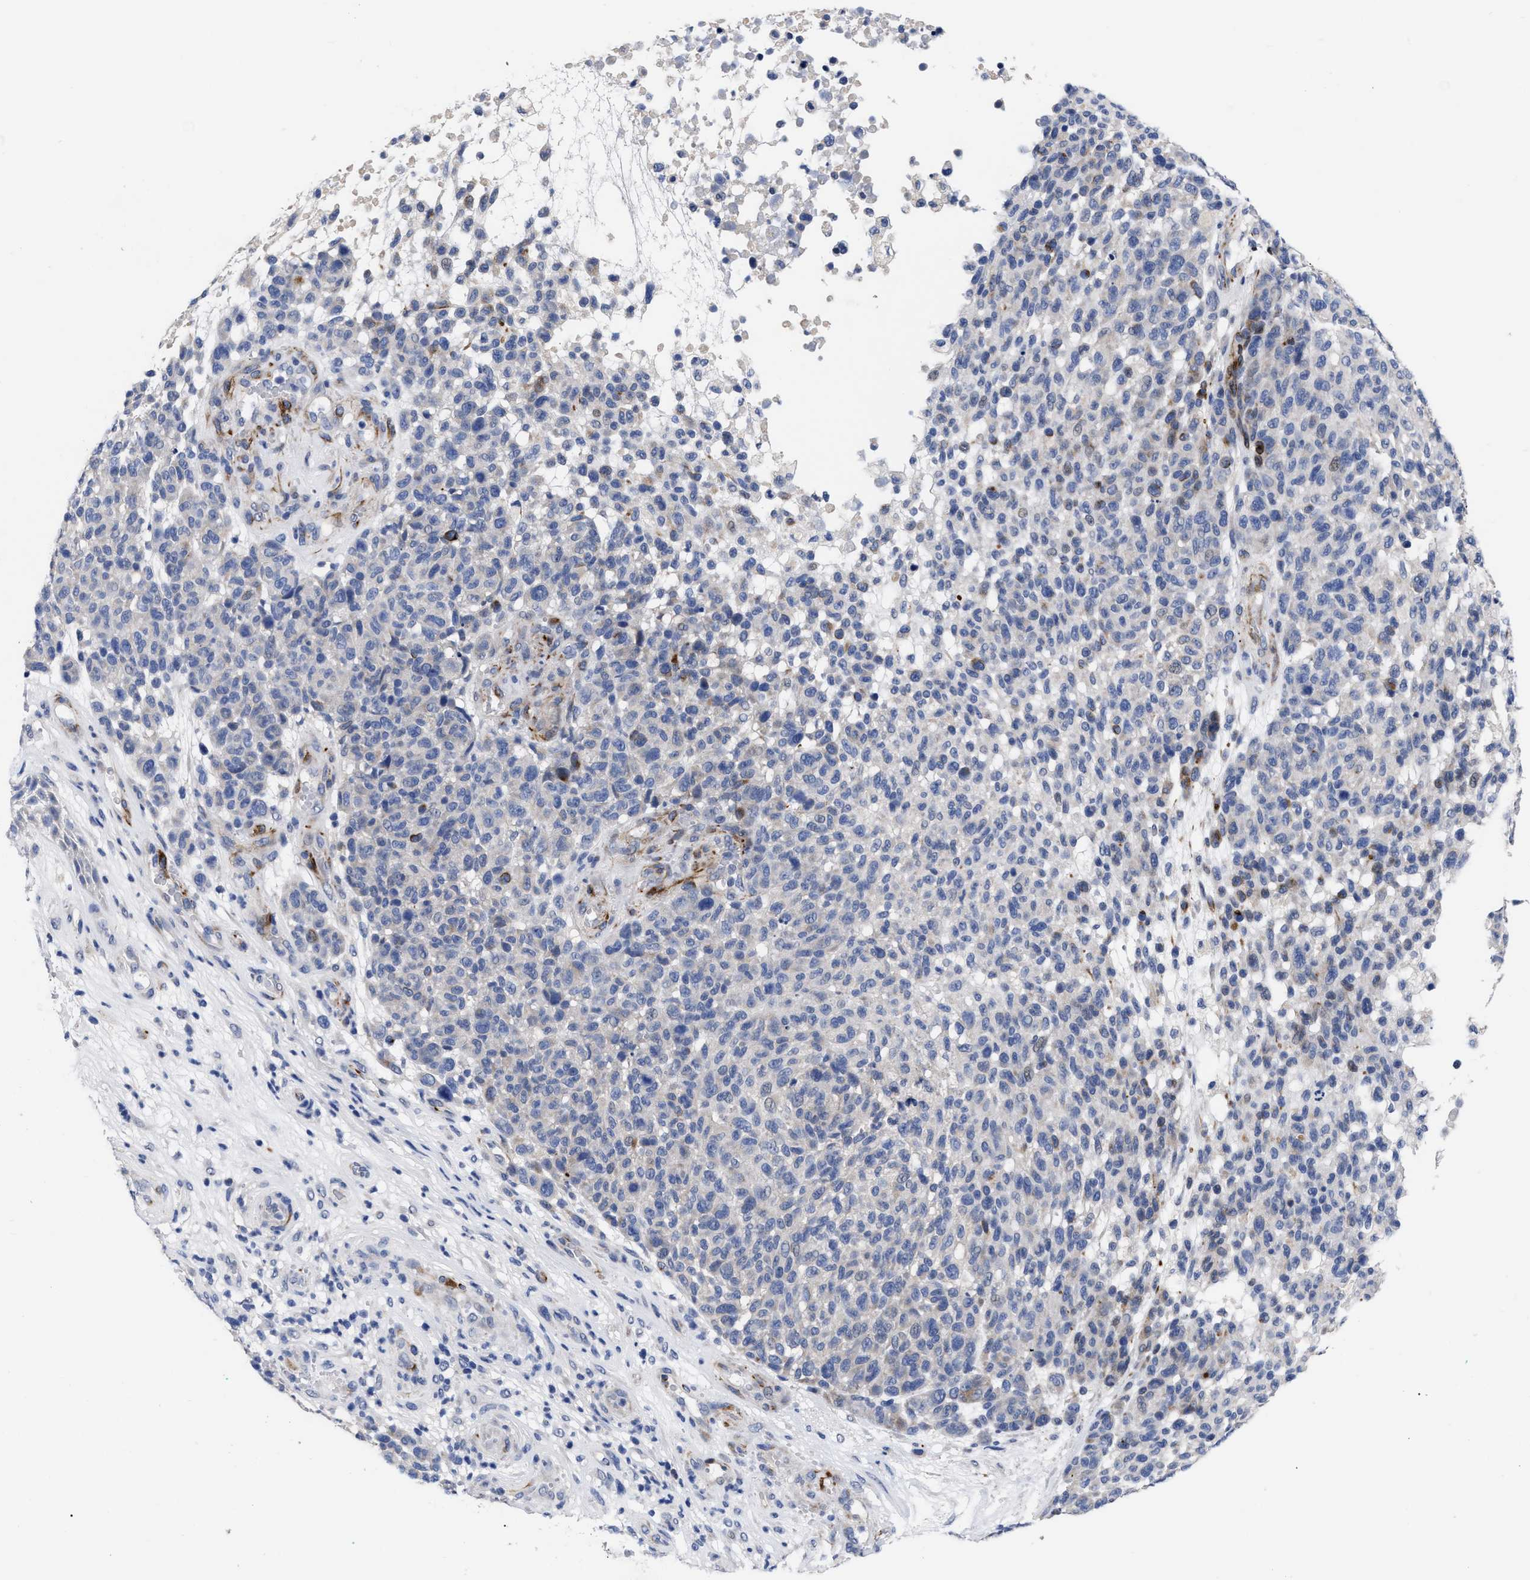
{"staining": {"intensity": "negative", "quantity": "none", "location": "none"}, "tissue": "melanoma", "cell_type": "Tumor cells", "image_type": "cancer", "snomed": [{"axis": "morphology", "description": "Malignant melanoma, NOS"}, {"axis": "topography", "description": "Skin"}], "caption": "Immunohistochemical staining of melanoma shows no significant expression in tumor cells.", "gene": "CCN5", "patient": {"sex": "male", "age": 59}}